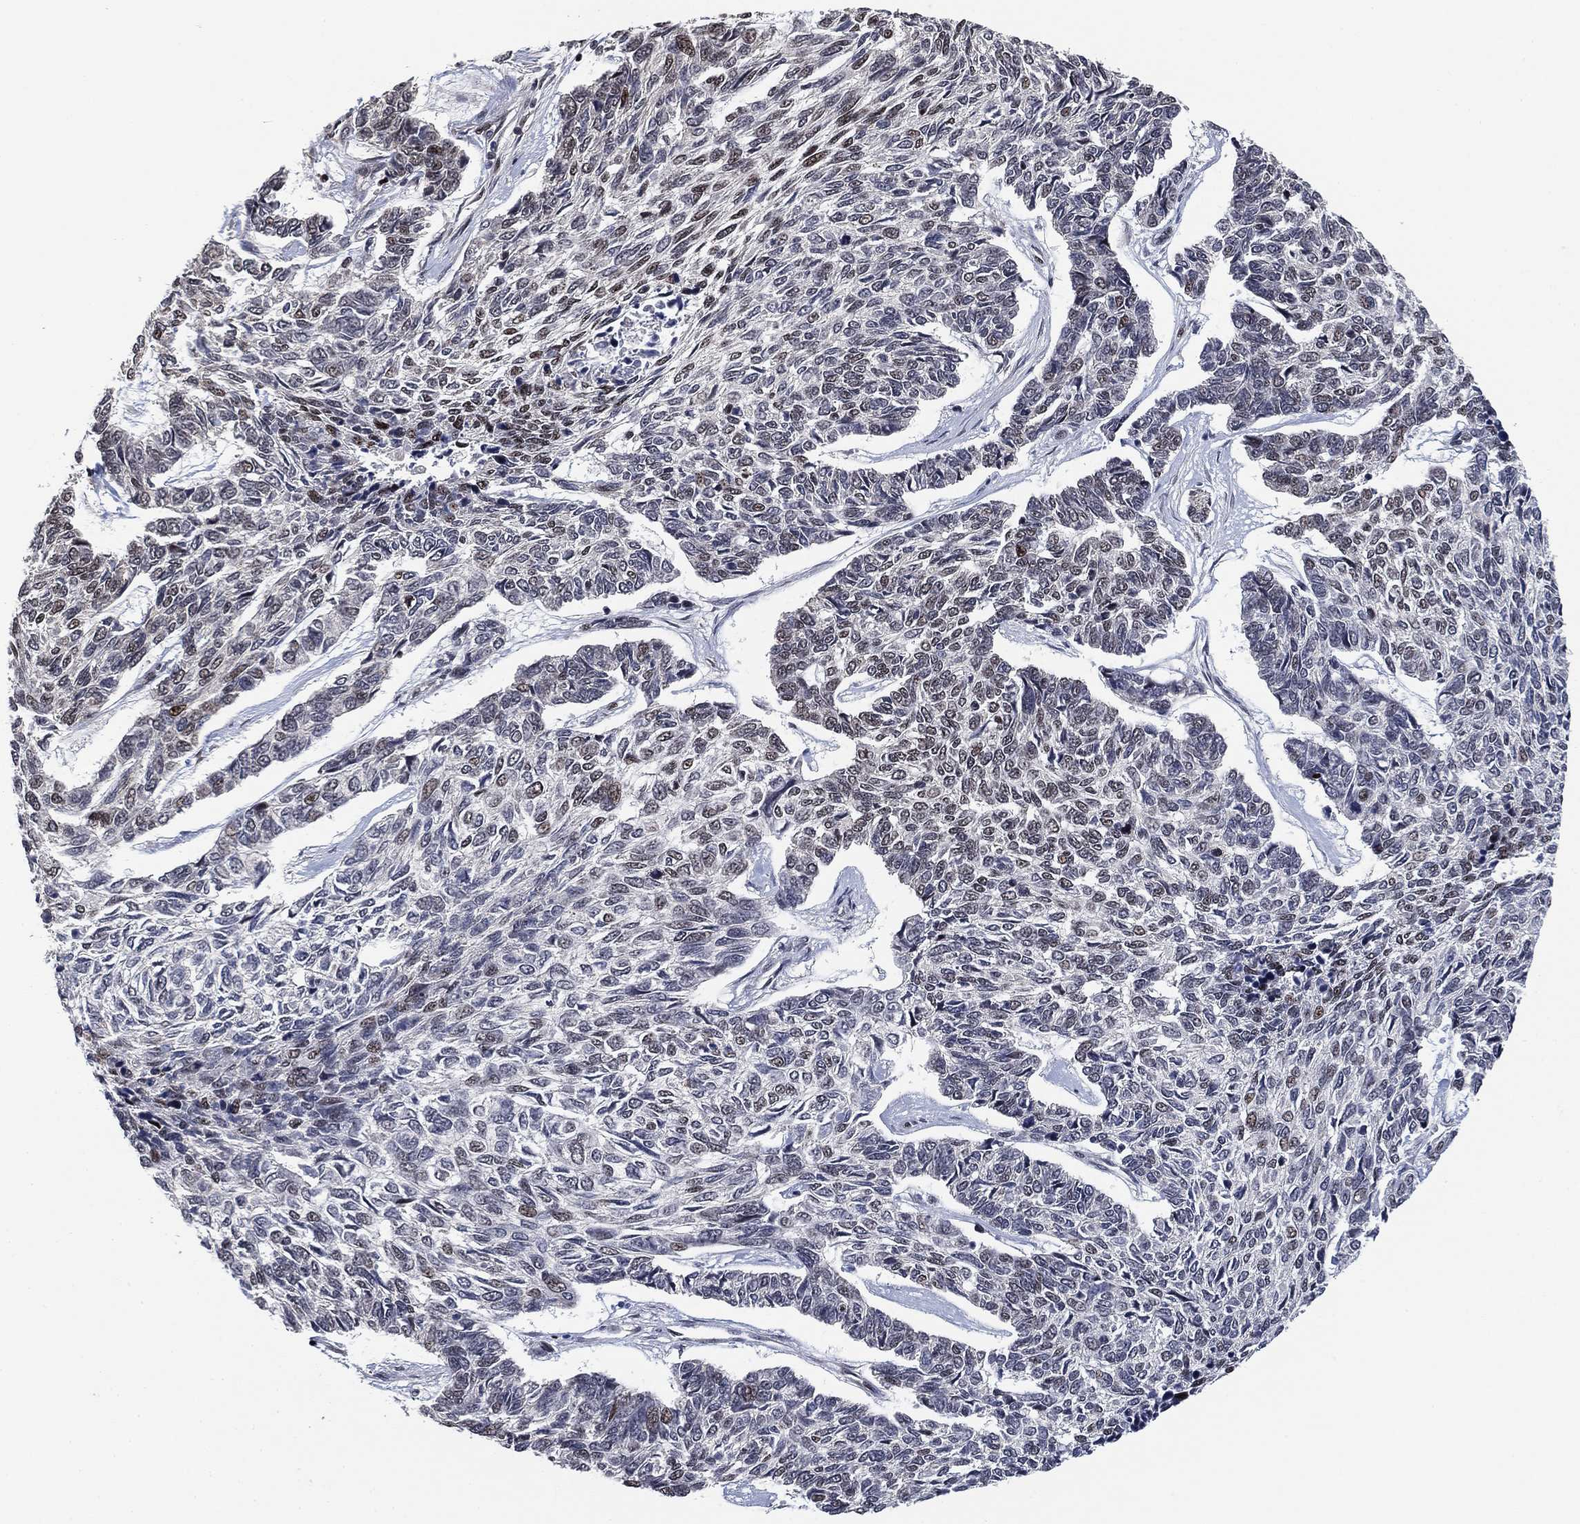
{"staining": {"intensity": "weak", "quantity": "<25%", "location": "nuclear"}, "tissue": "skin cancer", "cell_type": "Tumor cells", "image_type": "cancer", "snomed": [{"axis": "morphology", "description": "Basal cell carcinoma"}, {"axis": "topography", "description": "Skin"}], "caption": "The photomicrograph displays no staining of tumor cells in skin cancer.", "gene": "ZSCAN30", "patient": {"sex": "female", "age": 65}}